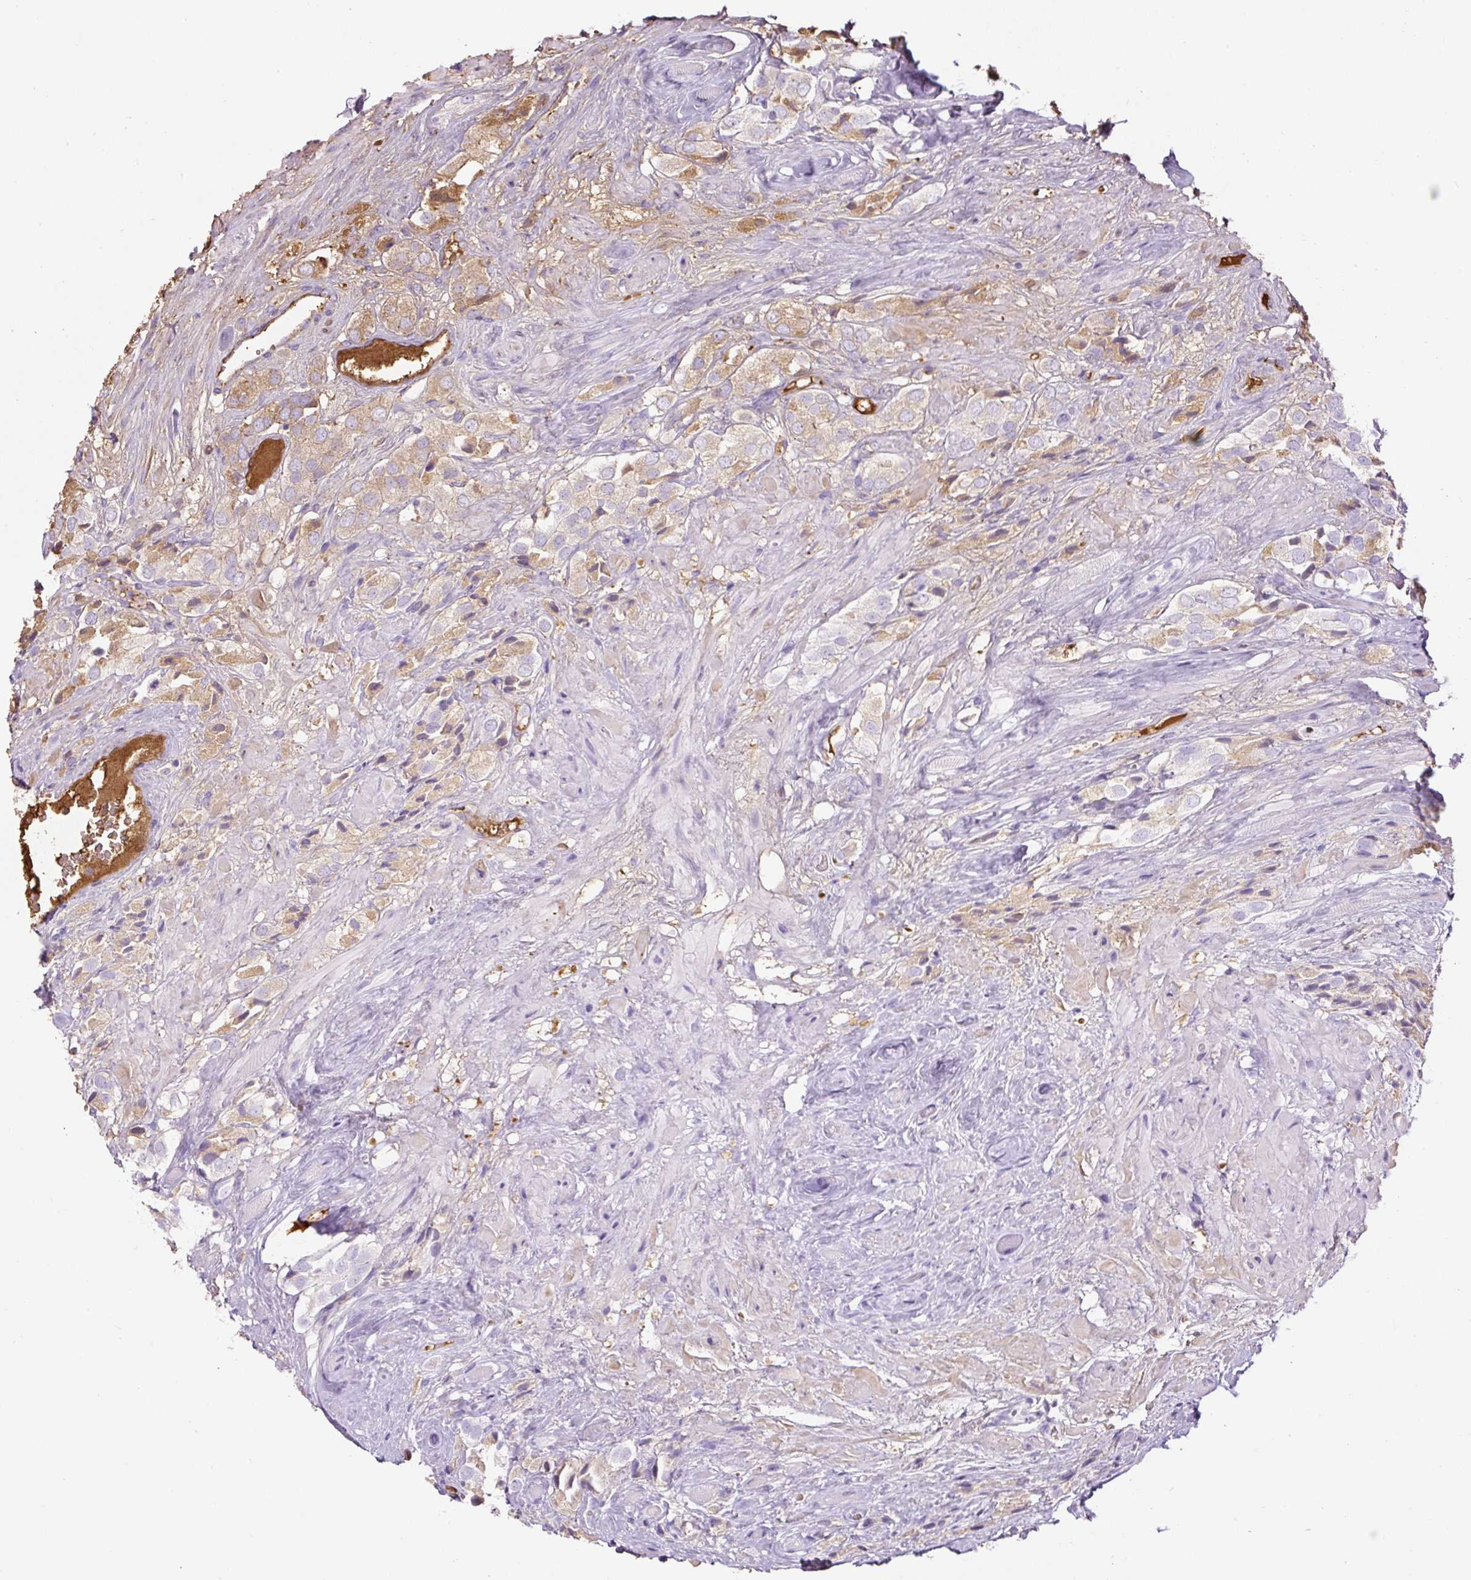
{"staining": {"intensity": "weak", "quantity": "<25%", "location": "cytoplasmic/membranous"}, "tissue": "prostate cancer", "cell_type": "Tumor cells", "image_type": "cancer", "snomed": [{"axis": "morphology", "description": "Adenocarcinoma, High grade"}, {"axis": "topography", "description": "Prostate and seminal vesicle, NOS"}], "caption": "The immunohistochemistry photomicrograph has no significant positivity in tumor cells of adenocarcinoma (high-grade) (prostate) tissue.", "gene": "APOA1", "patient": {"sex": "male", "age": 64}}